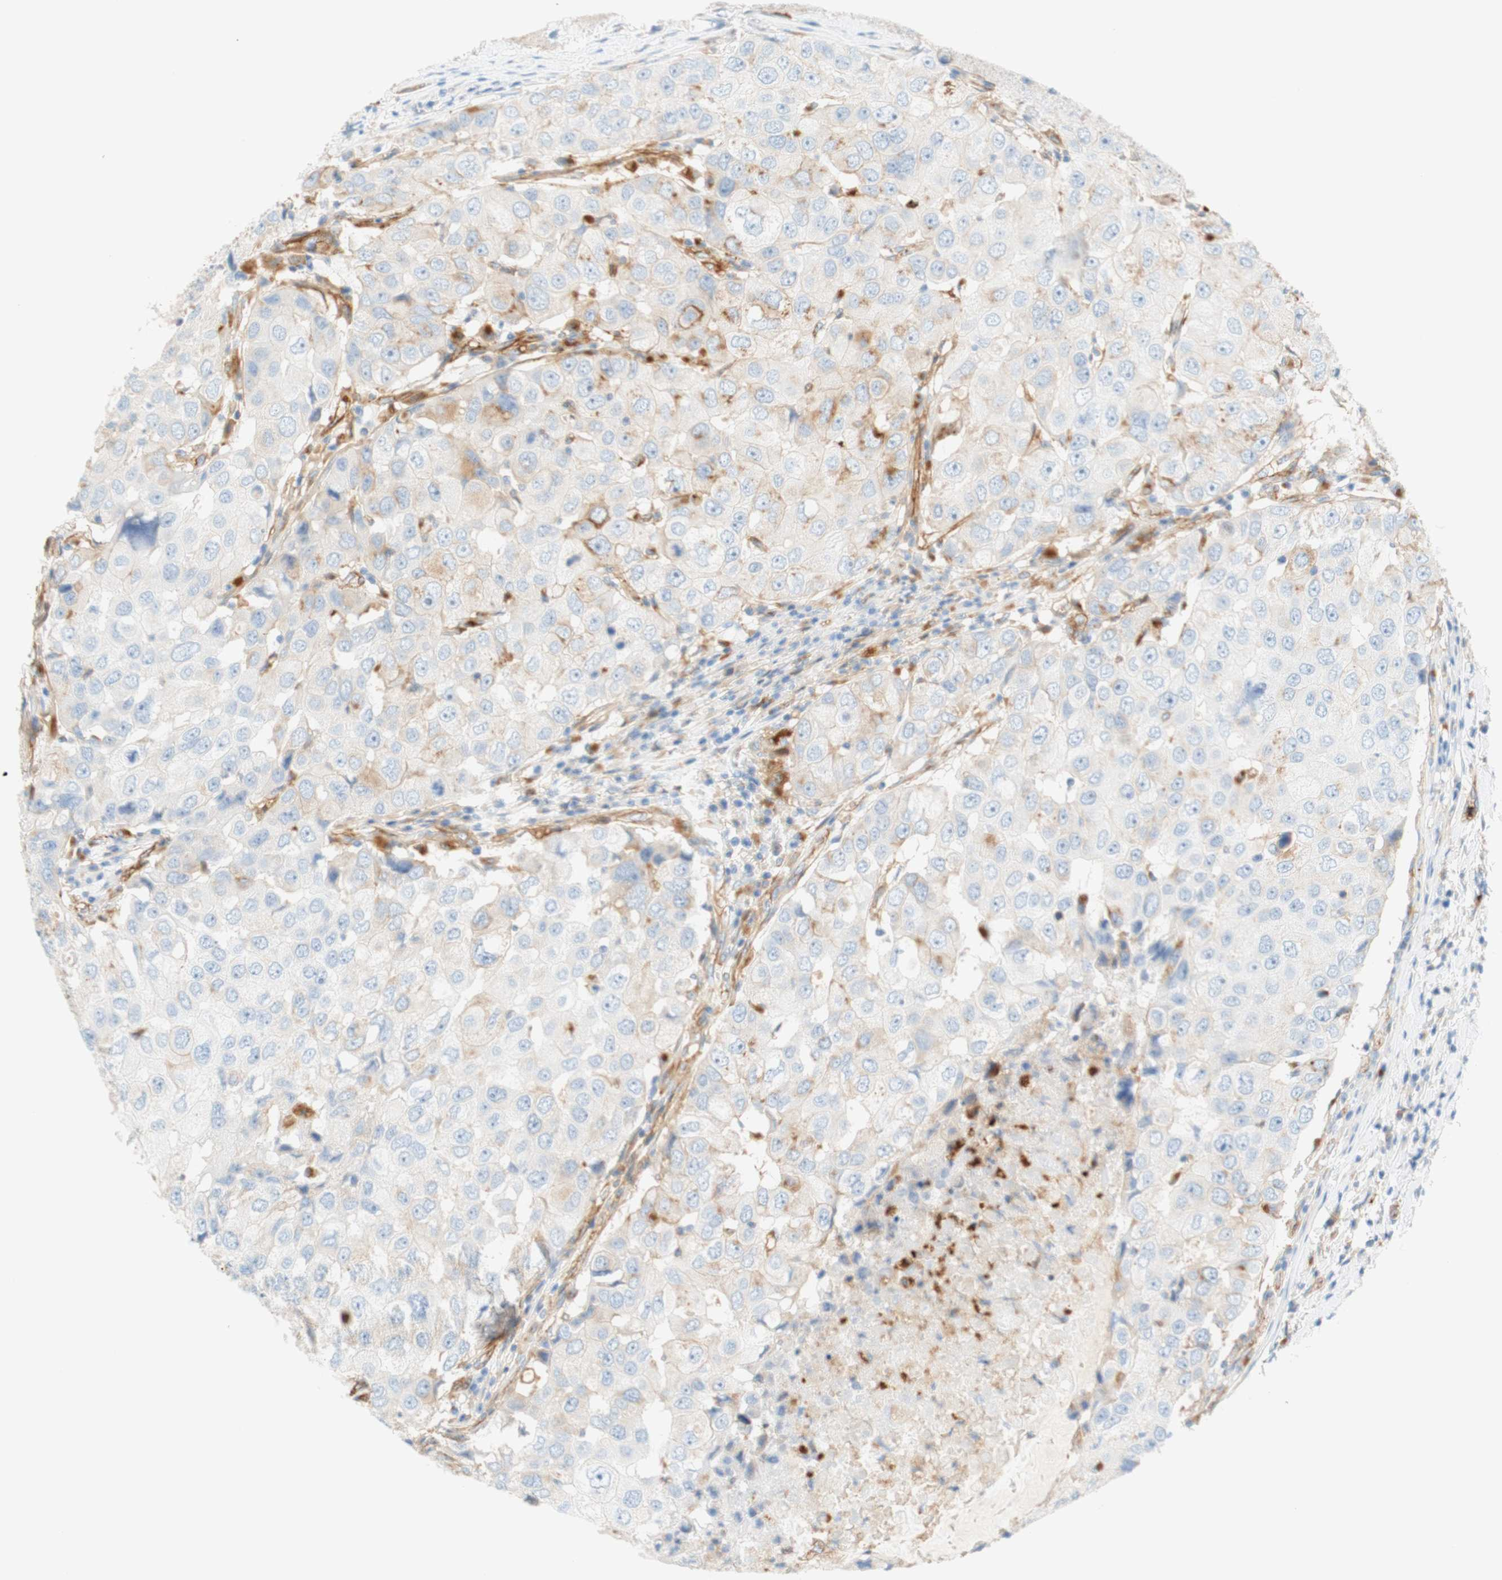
{"staining": {"intensity": "weak", "quantity": "<25%", "location": "cytoplasmic/membranous"}, "tissue": "breast cancer", "cell_type": "Tumor cells", "image_type": "cancer", "snomed": [{"axis": "morphology", "description": "Duct carcinoma"}, {"axis": "topography", "description": "Breast"}], "caption": "Immunohistochemistry photomicrograph of neoplastic tissue: breast invasive ductal carcinoma stained with DAB exhibits no significant protein positivity in tumor cells.", "gene": "STOM", "patient": {"sex": "female", "age": 27}}